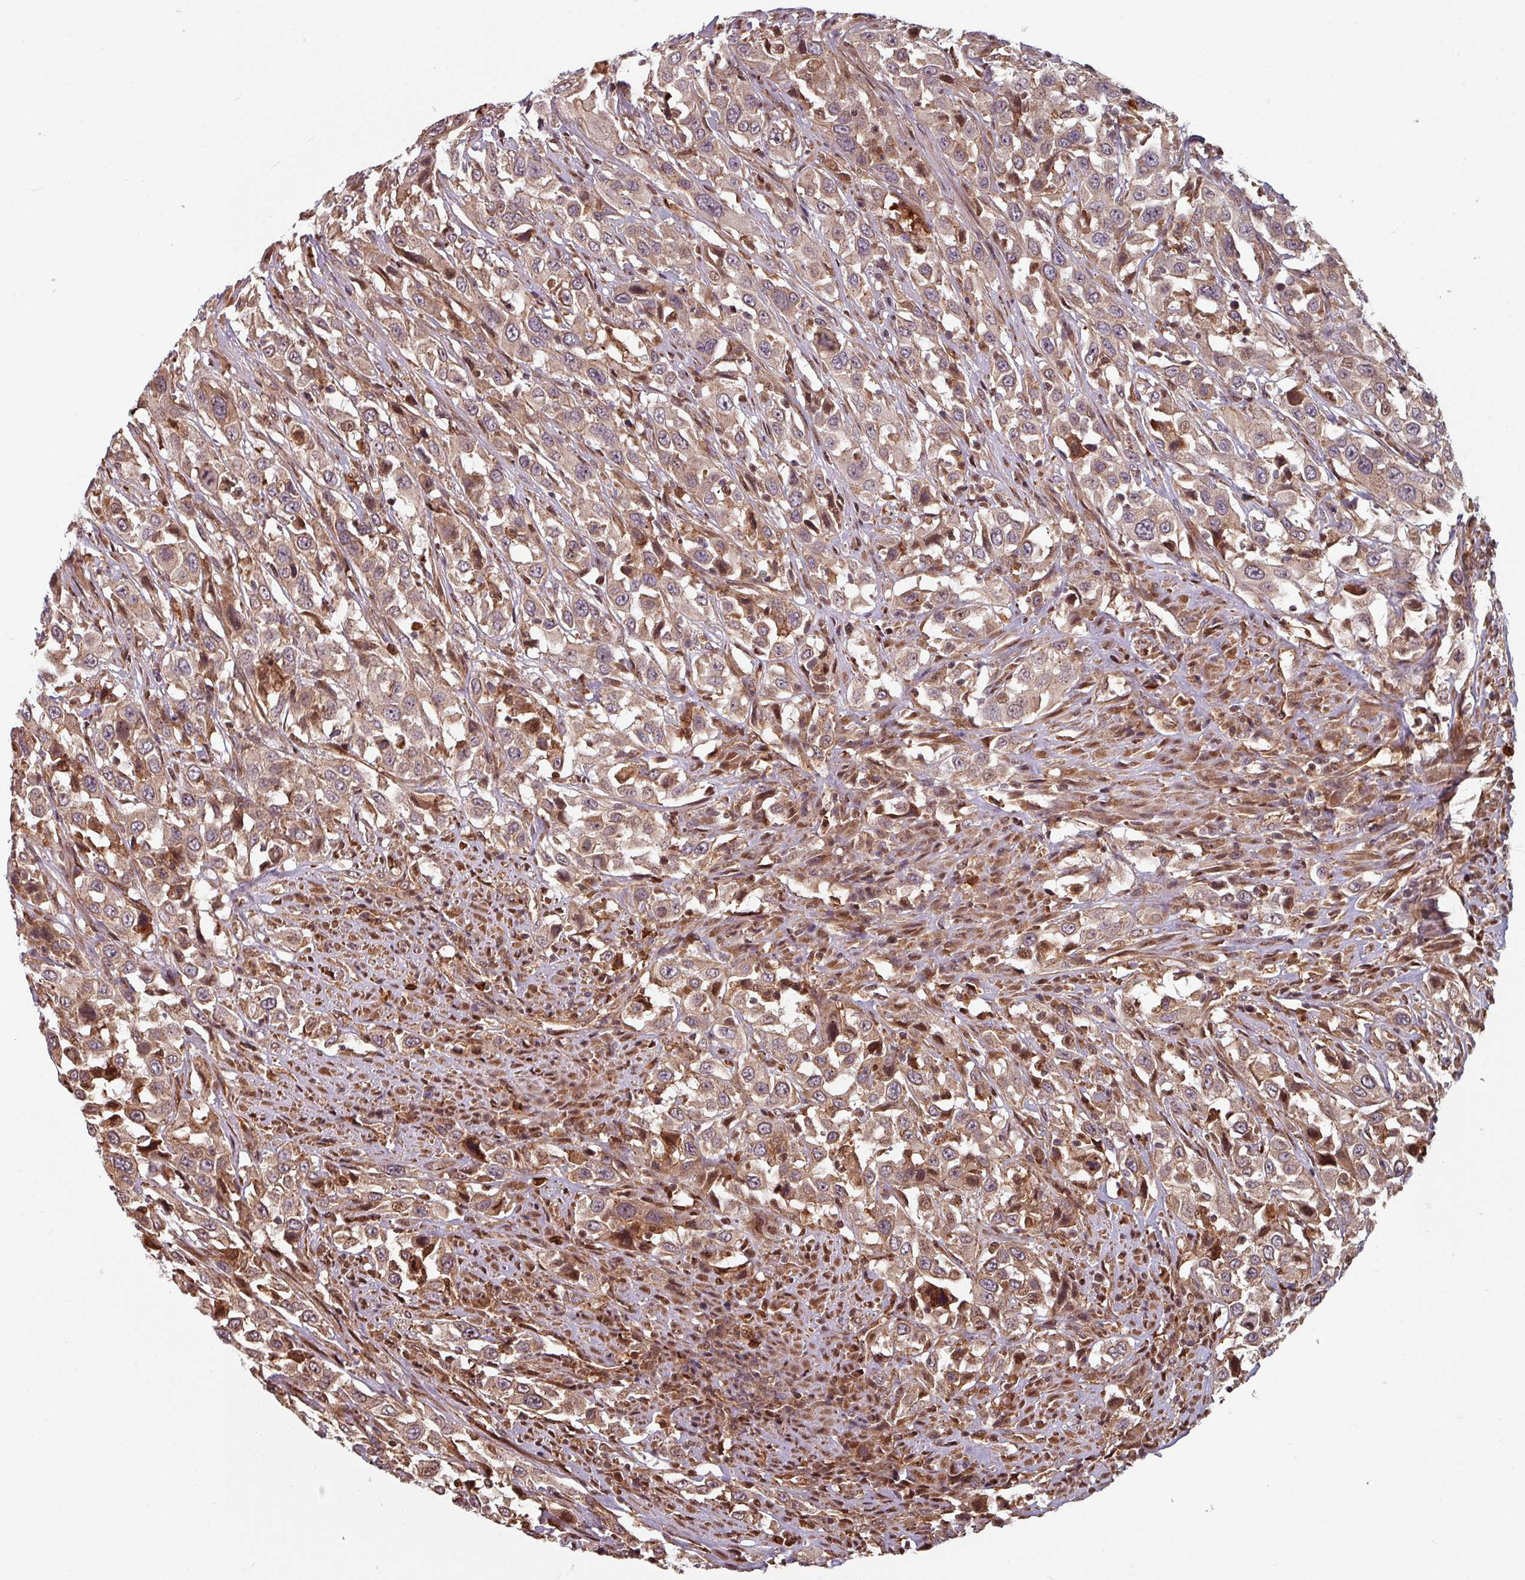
{"staining": {"intensity": "weak", "quantity": ">75%", "location": "cytoplasmic/membranous"}, "tissue": "urothelial cancer", "cell_type": "Tumor cells", "image_type": "cancer", "snomed": [{"axis": "morphology", "description": "Urothelial carcinoma, High grade"}, {"axis": "topography", "description": "Urinary bladder"}], "caption": "Immunohistochemical staining of human urothelial cancer demonstrates low levels of weak cytoplasmic/membranous protein positivity in about >75% of tumor cells.", "gene": "EID1", "patient": {"sex": "male", "age": 61}}